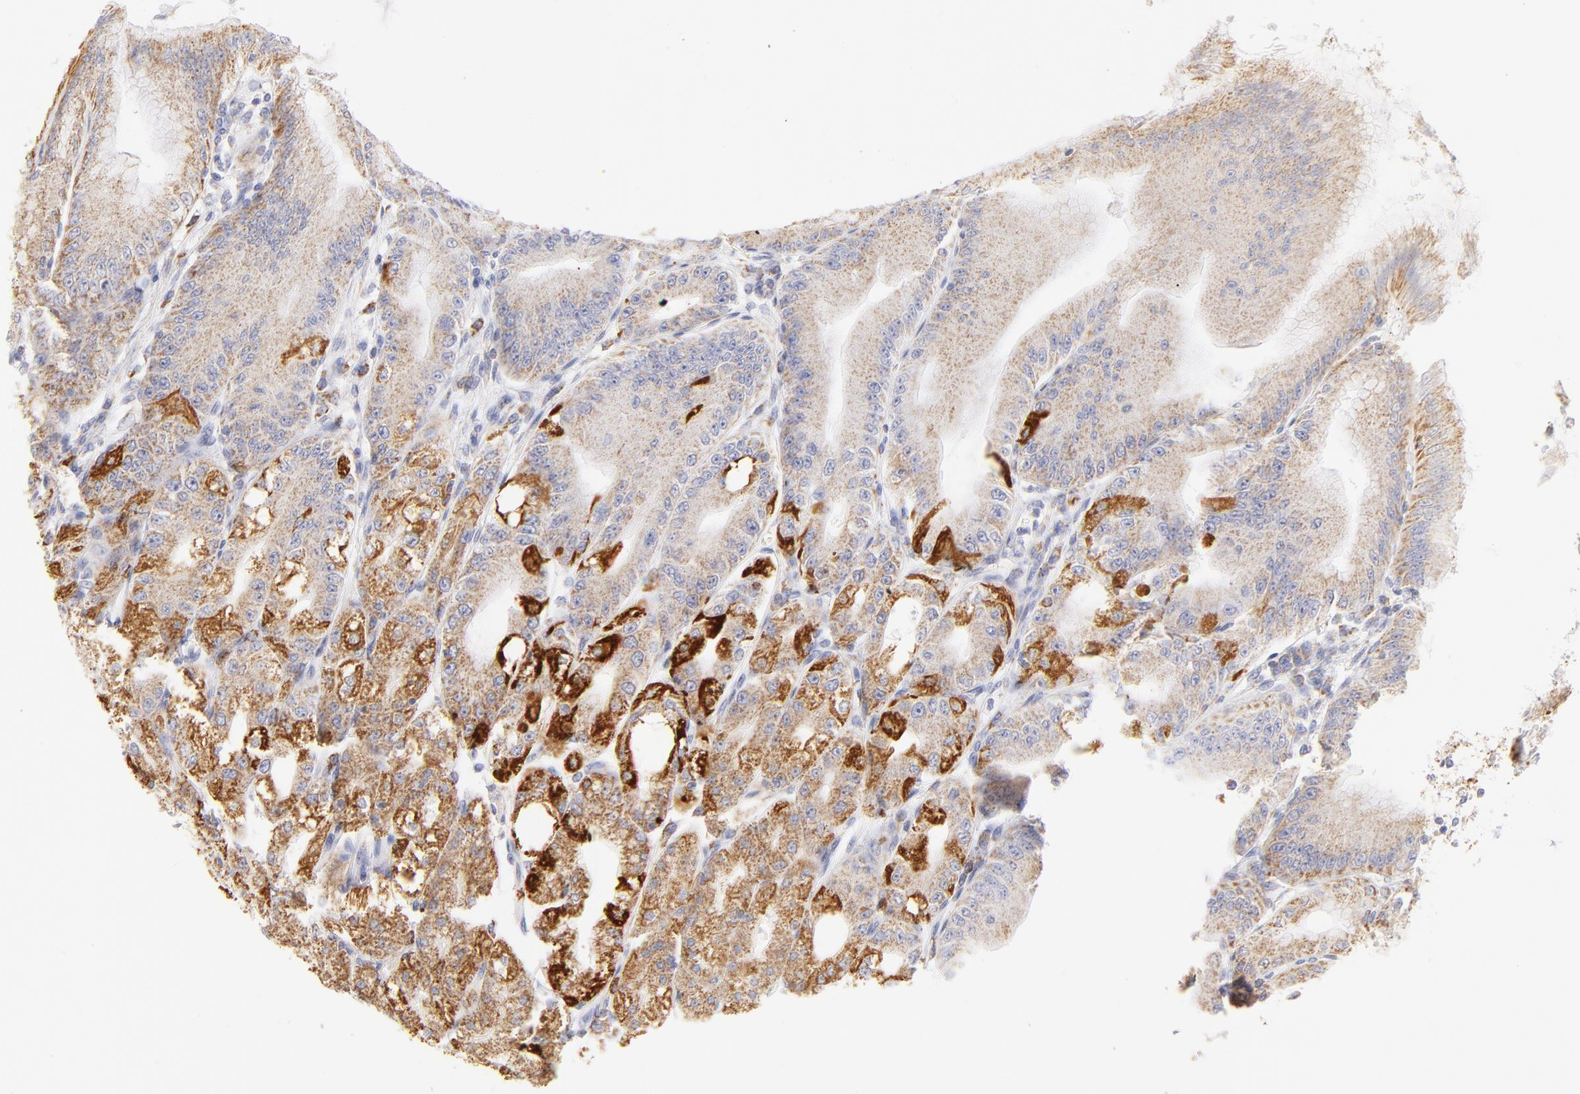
{"staining": {"intensity": "strong", "quantity": ">75%", "location": "cytoplasmic/membranous"}, "tissue": "stomach", "cell_type": "Glandular cells", "image_type": "normal", "snomed": [{"axis": "morphology", "description": "Normal tissue, NOS"}, {"axis": "topography", "description": "Stomach, lower"}], "caption": "Unremarkable stomach reveals strong cytoplasmic/membranous expression in approximately >75% of glandular cells, visualized by immunohistochemistry.", "gene": "AIFM1", "patient": {"sex": "male", "age": 71}}